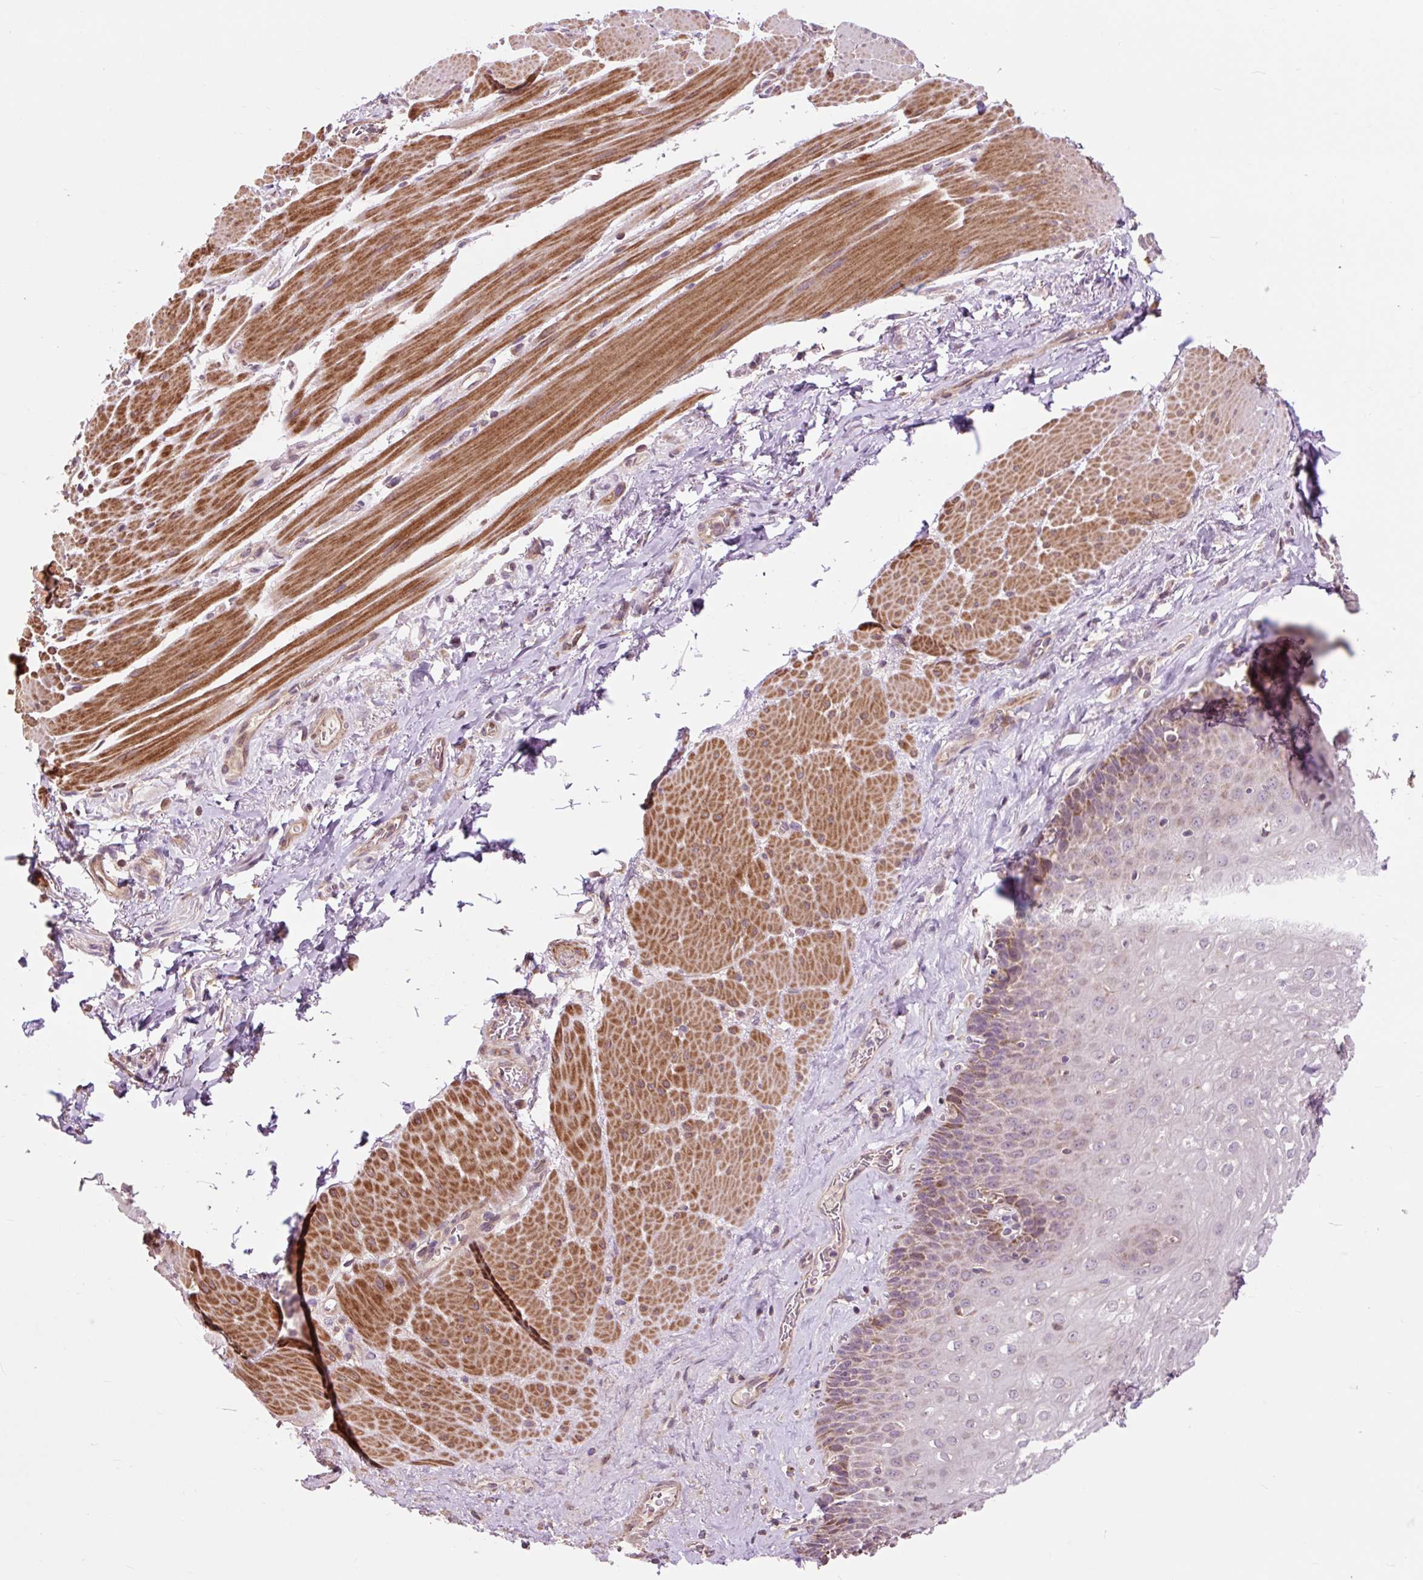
{"staining": {"intensity": "moderate", "quantity": "25%-75%", "location": "cytoplasmic/membranous"}, "tissue": "esophagus", "cell_type": "Squamous epithelial cells", "image_type": "normal", "snomed": [{"axis": "morphology", "description": "Normal tissue, NOS"}, {"axis": "topography", "description": "Esophagus"}], "caption": "Protein staining of unremarkable esophagus shows moderate cytoplasmic/membranous expression in about 25%-75% of squamous epithelial cells.", "gene": "PRIMPOL", "patient": {"sex": "female", "age": 66}}